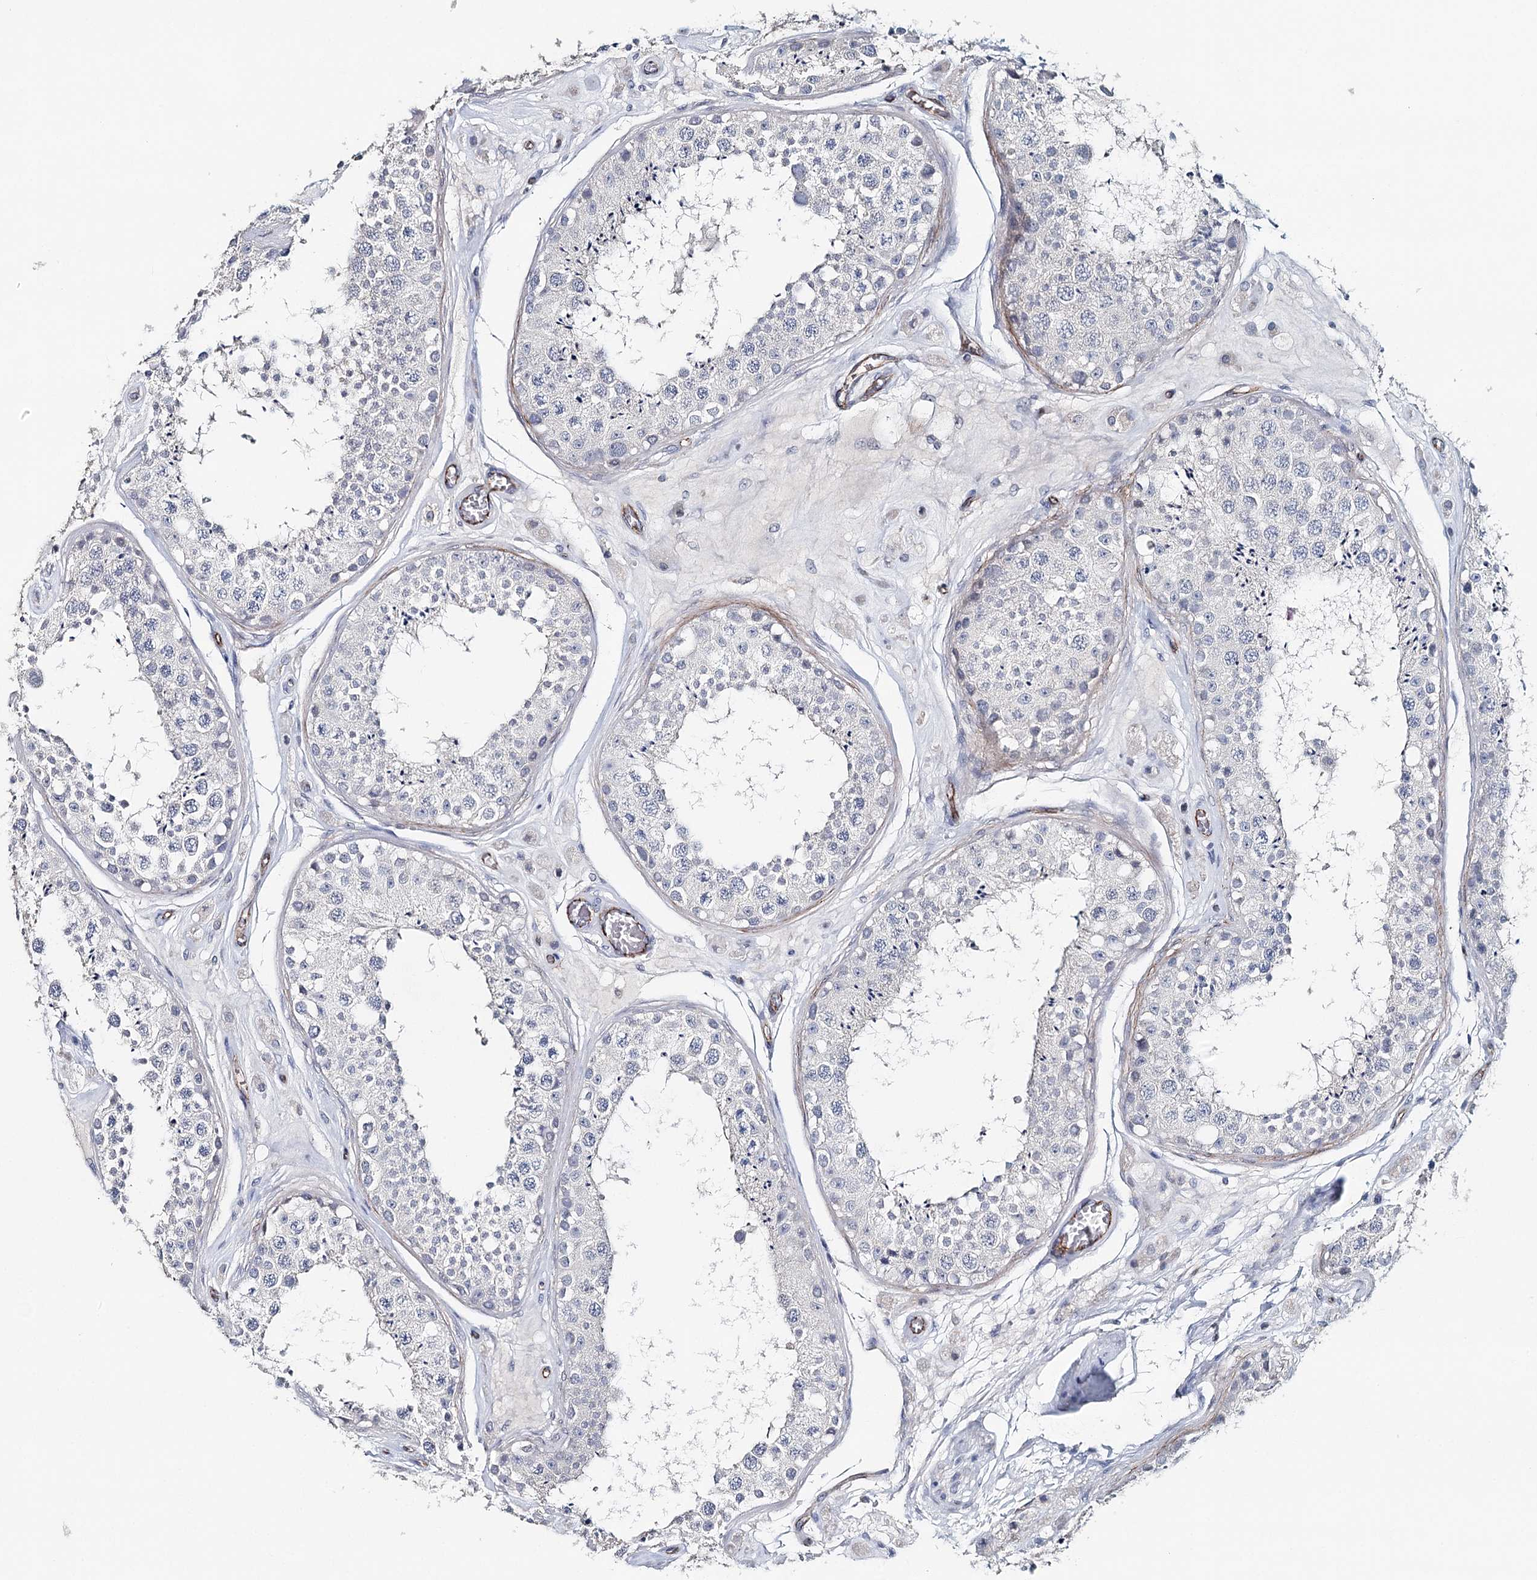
{"staining": {"intensity": "negative", "quantity": "none", "location": "none"}, "tissue": "testis", "cell_type": "Cells in seminiferous ducts", "image_type": "normal", "snomed": [{"axis": "morphology", "description": "Normal tissue, NOS"}, {"axis": "topography", "description": "Testis"}], "caption": "The photomicrograph exhibits no significant positivity in cells in seminiferous ducts of testis.", "gene": "SYNPO", "patient": {"sex": "male", "age": 25}}